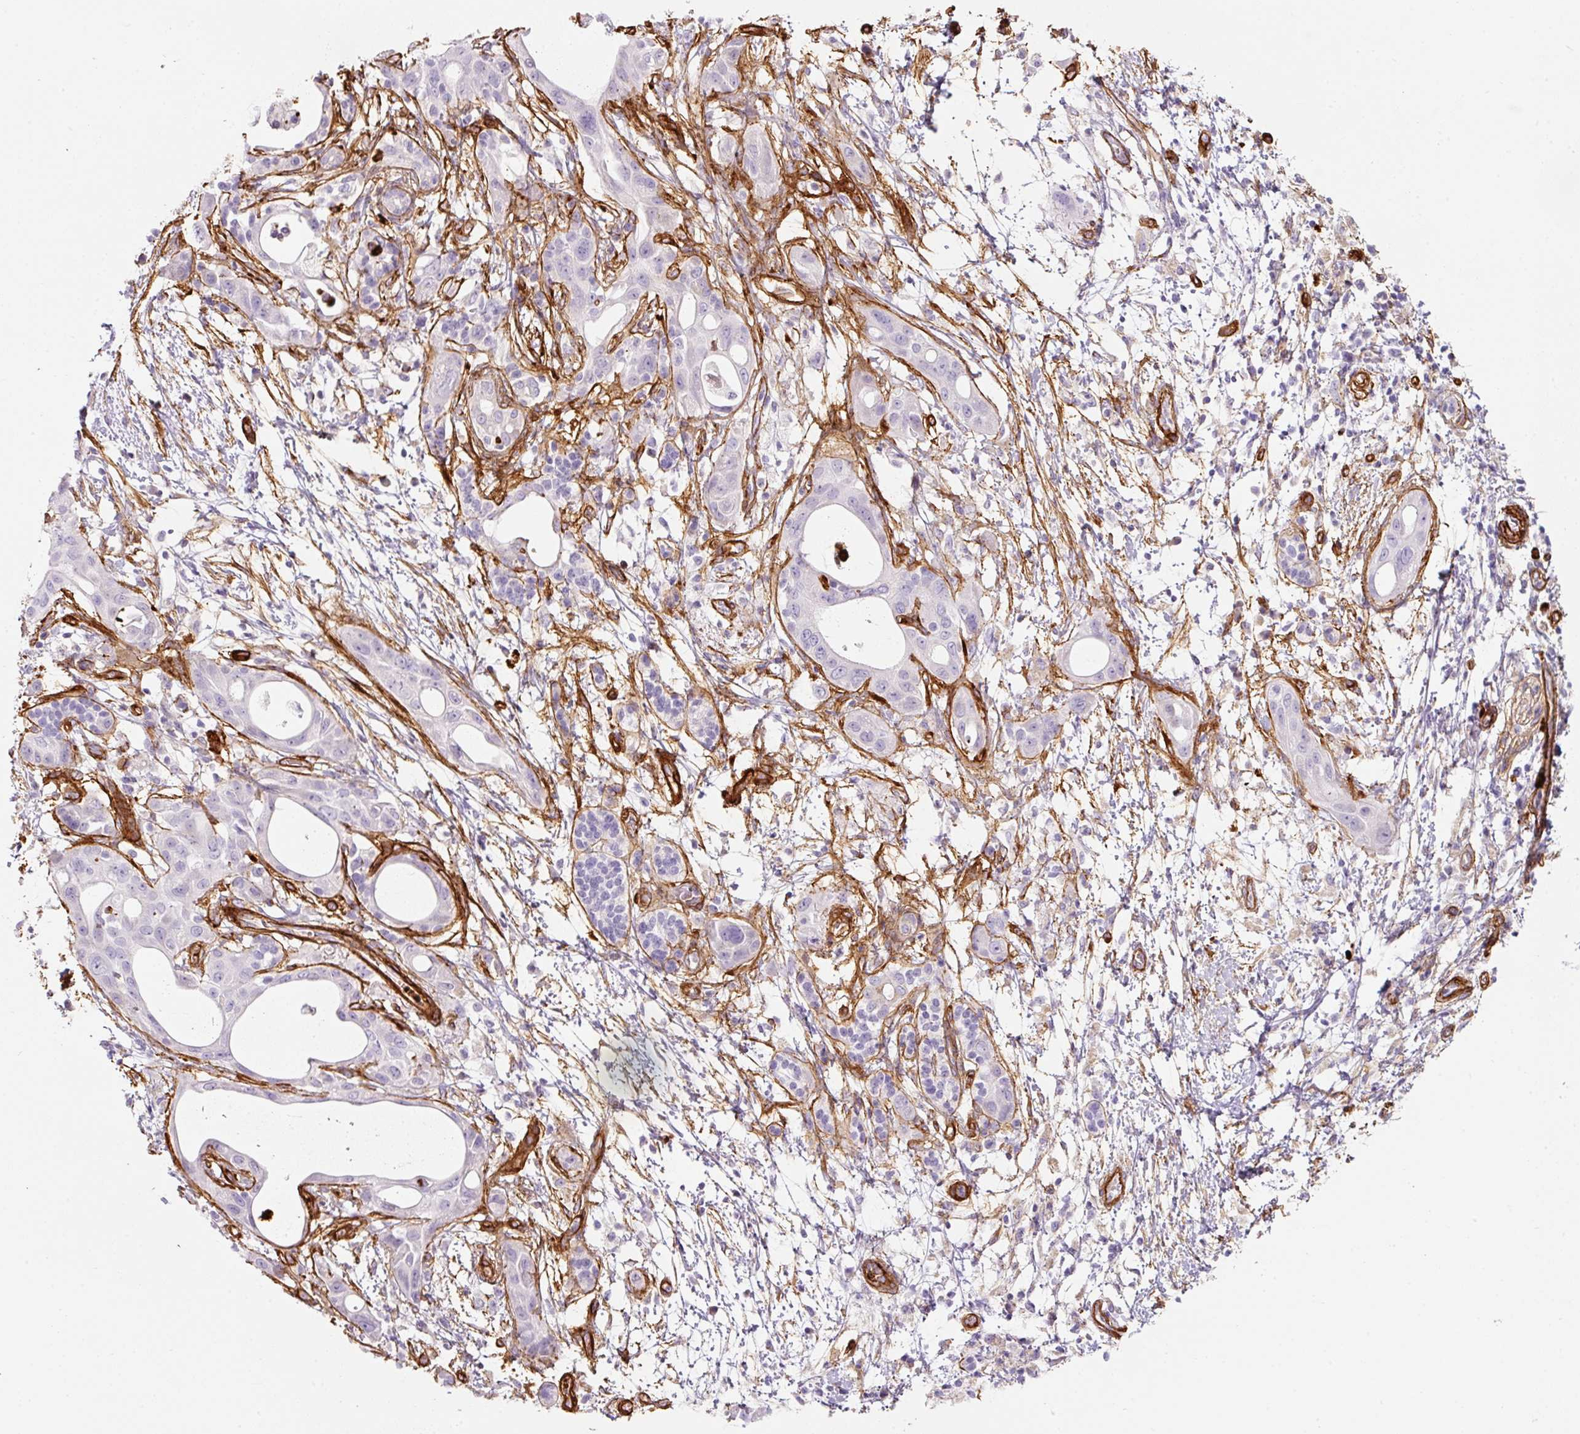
{"staining": {"intensity": "negative", "quantity": "none", "location": "none"}, "tissue": "pancreatic cancer", "cell_type": "Tumor cells", "image_type": "cancer", "snomed": [{"axis": "morphology", "description": "Adenocarcinoma, NOS"}, {"axis": "topography", "description": "Pancreas"}], "caption": "IHC photomicrograph of neoplastic tissue: pancreatic cancer (adenocarcinoma) stained with DAB exhibits no significant protein expression in tumor cells.", "gene": "LOXL4", "patient": {"sex": "male", "age": 68}}